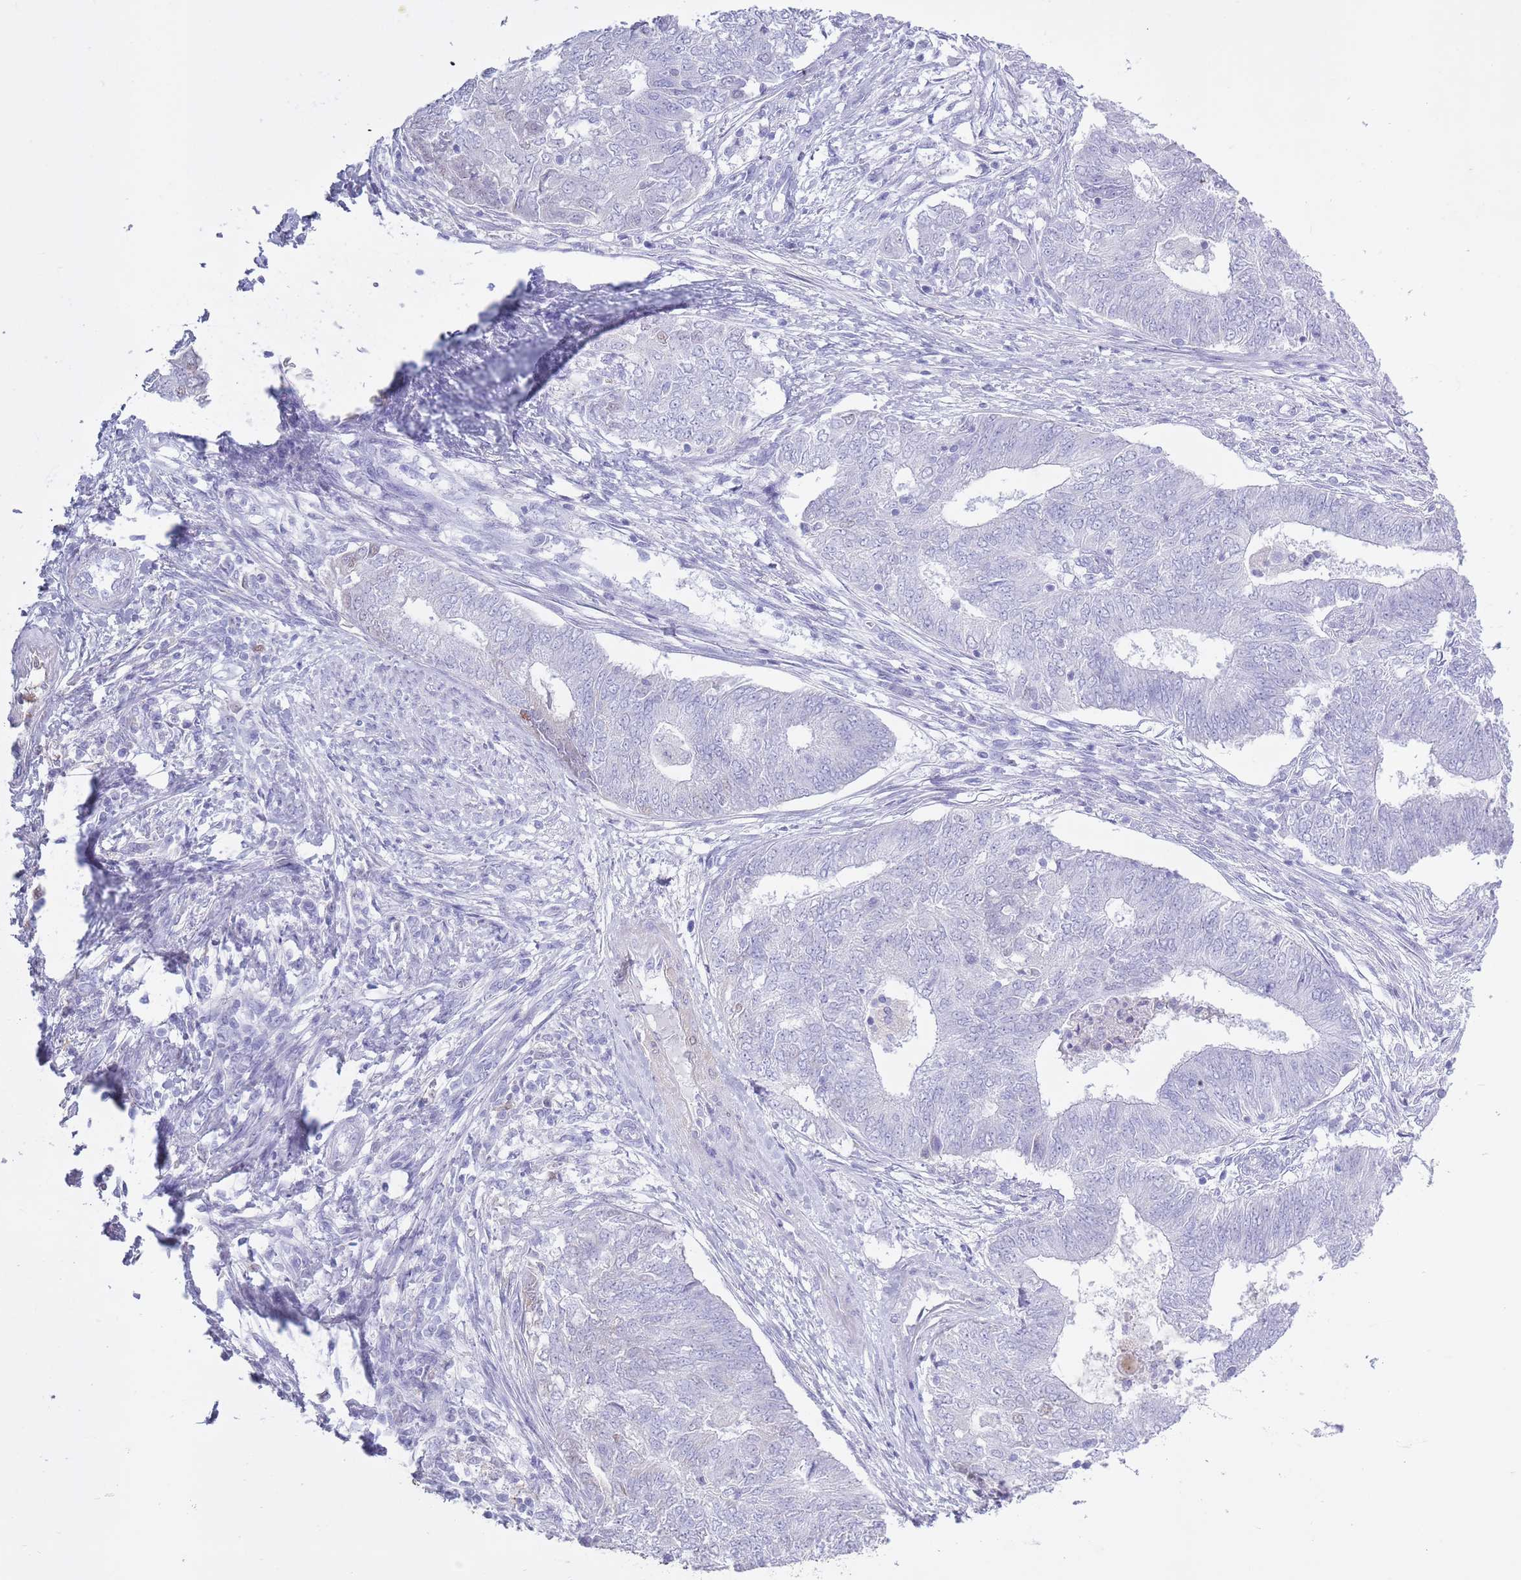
{"staining": {"intensity": "negative", "quantity": "none", "location": "none"}, "tissue": "endometrial cancer", "cell_type": "Tumor cells", "image_type": "cancer", "snomed": [{"axis": "morphology", "description": "Adenocarcinoma, NOS"}, {"axis": "topography", "description": "Endometrium"}], "caption": "High power microscopy image of an immunohistochemistry (IHC) photomicrograph of endometrial adenocarcinoma, revealing no significant expression in tumor cells. The staining is performed using DAB brown chromogen with nuclei counter-stained in using hematoxylin.", "gene": "AP3S2", "patient": {"sex": "female", "age": 62}}